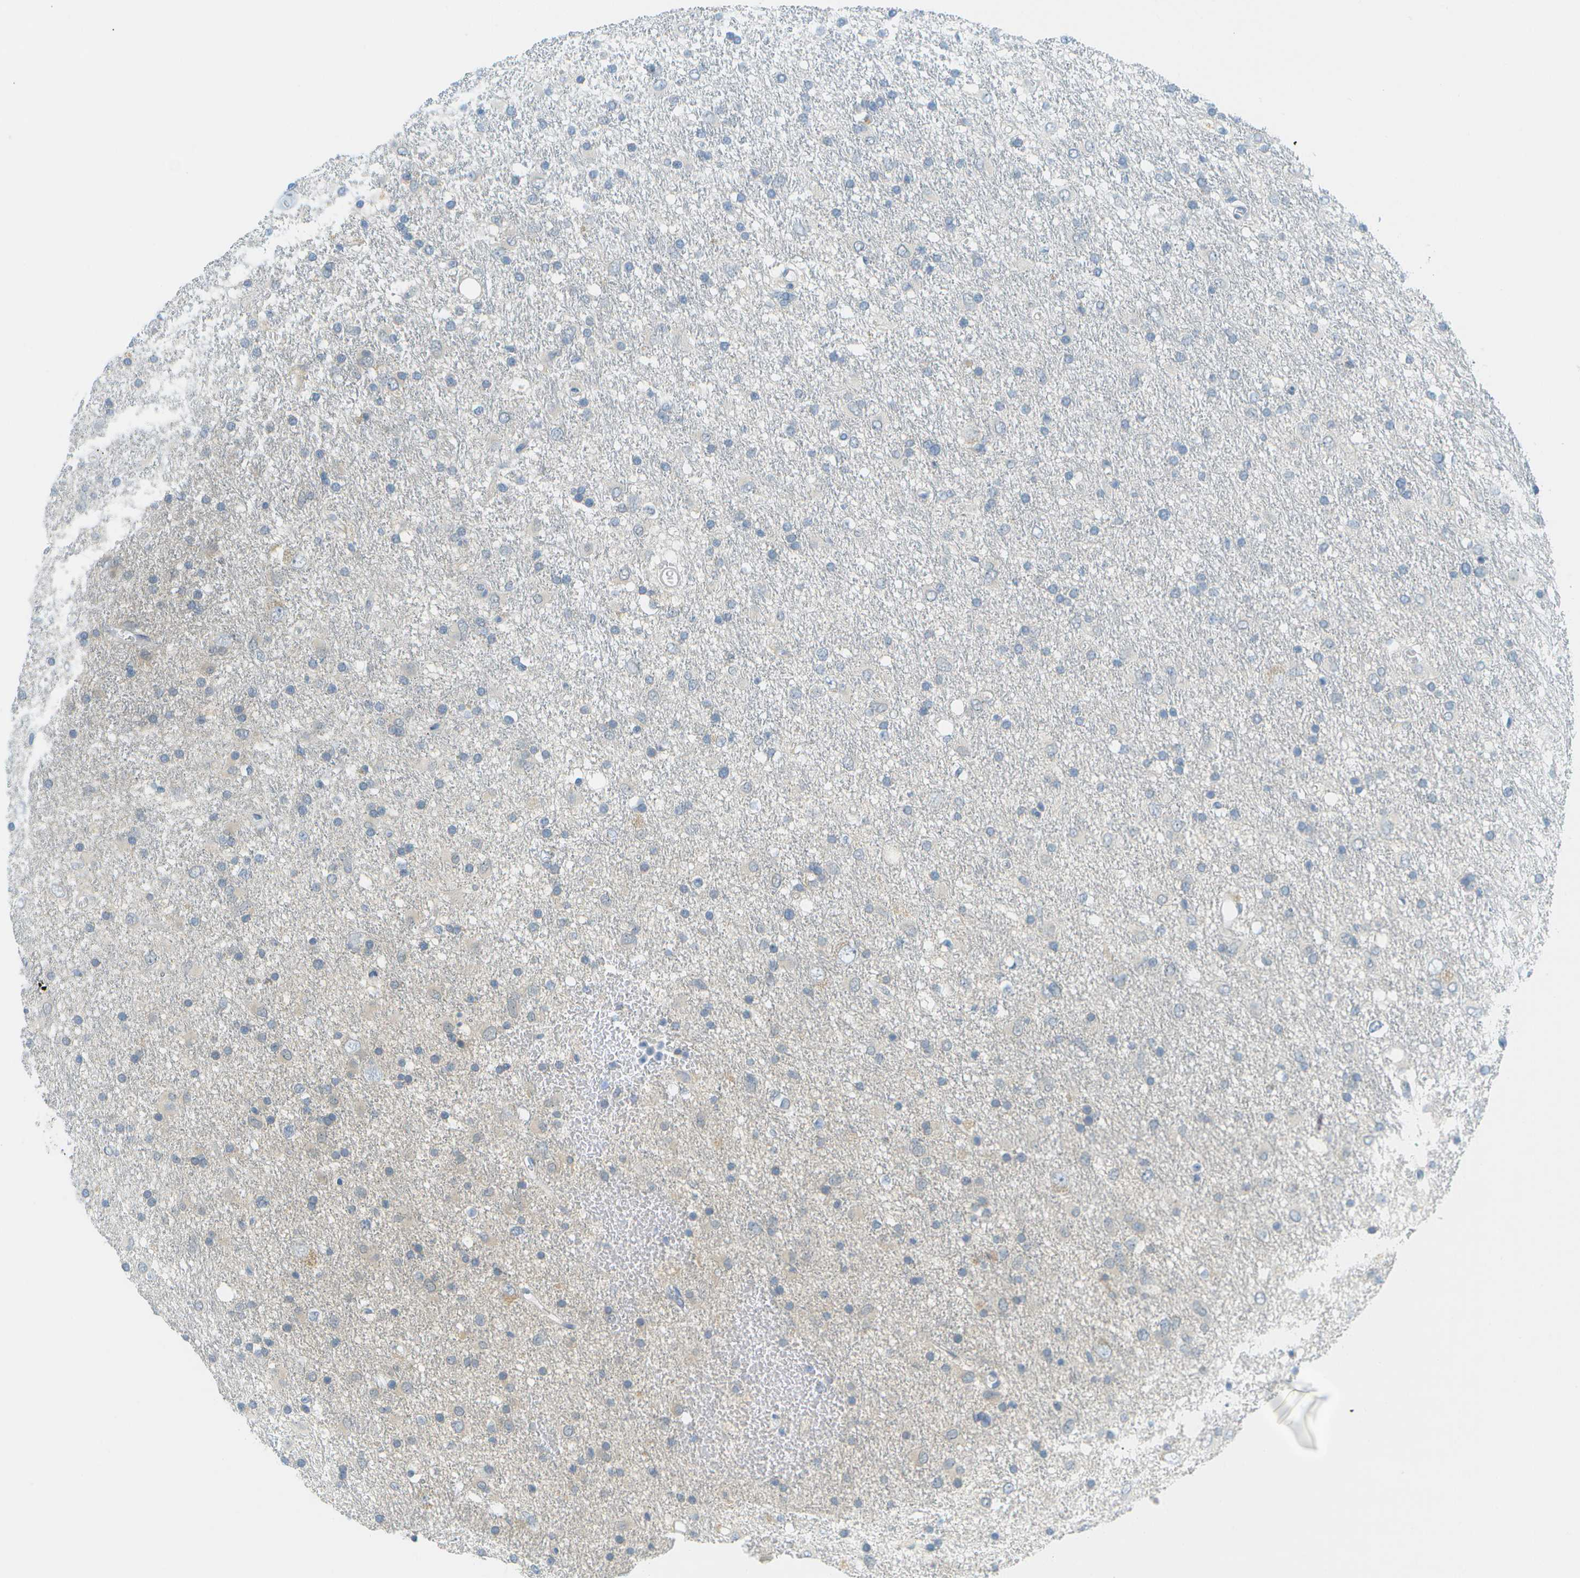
{"staining": {"intensity": "negative", "quantity": "none", "location": "none"}, "tissue": "glioma", "cell_type": "Tumor cells", "image_type": "cancer", "snomed": [{"axis": "morphology", "description": "Glioma, malignant, Low grade"}, {"axis": "topography", "description": "Brain"}], "caption": "Immunohistochemical staining of human glioma exhibits no significant staining in tumor cells.", "gene": "SMYD5", "patient": {"sex": "male", "age": 77}}